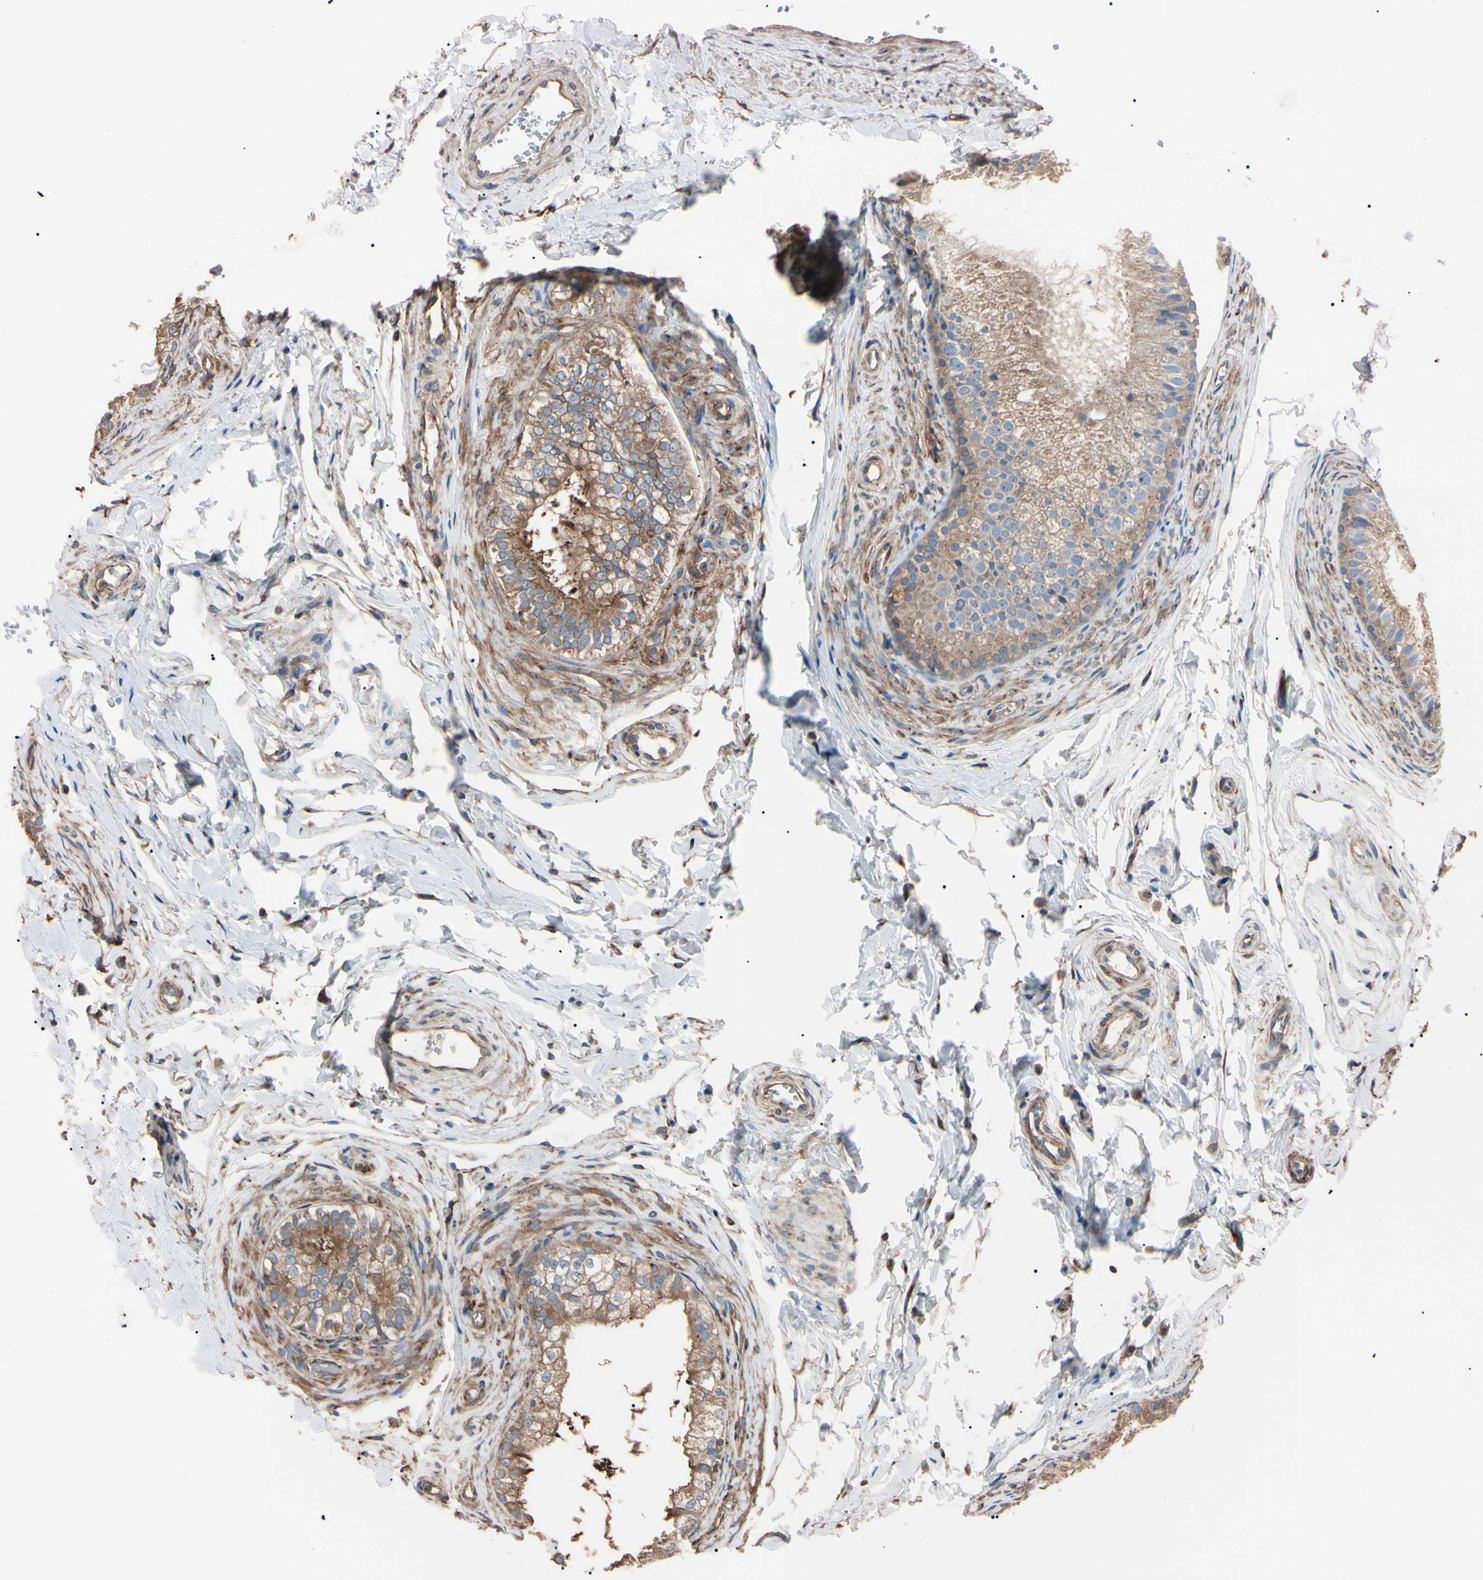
{"staining": {"intensity": "moderate", "quantity": ">75%", "location": "cytoplasmic/membranous"}, "tissue": "epididymis", "cell_type": "Glandular cells", "image_type": "normal", "snomed": [{"axis": "morphology", "description": "Normal tissue, NOS"}, {"axis": "topography", "description": "Epididymis"}], "caption": "Immunohistochemistry (IHC) (DAB (3,3'-diaminobenzidine)) staining of benign epididymis demonstrates moderate cytoplasmic/membranous protein positivity in about >75% of glandular cells.", "gene": "PRKACA", "patient": {"sex": "male", "age": 56}}